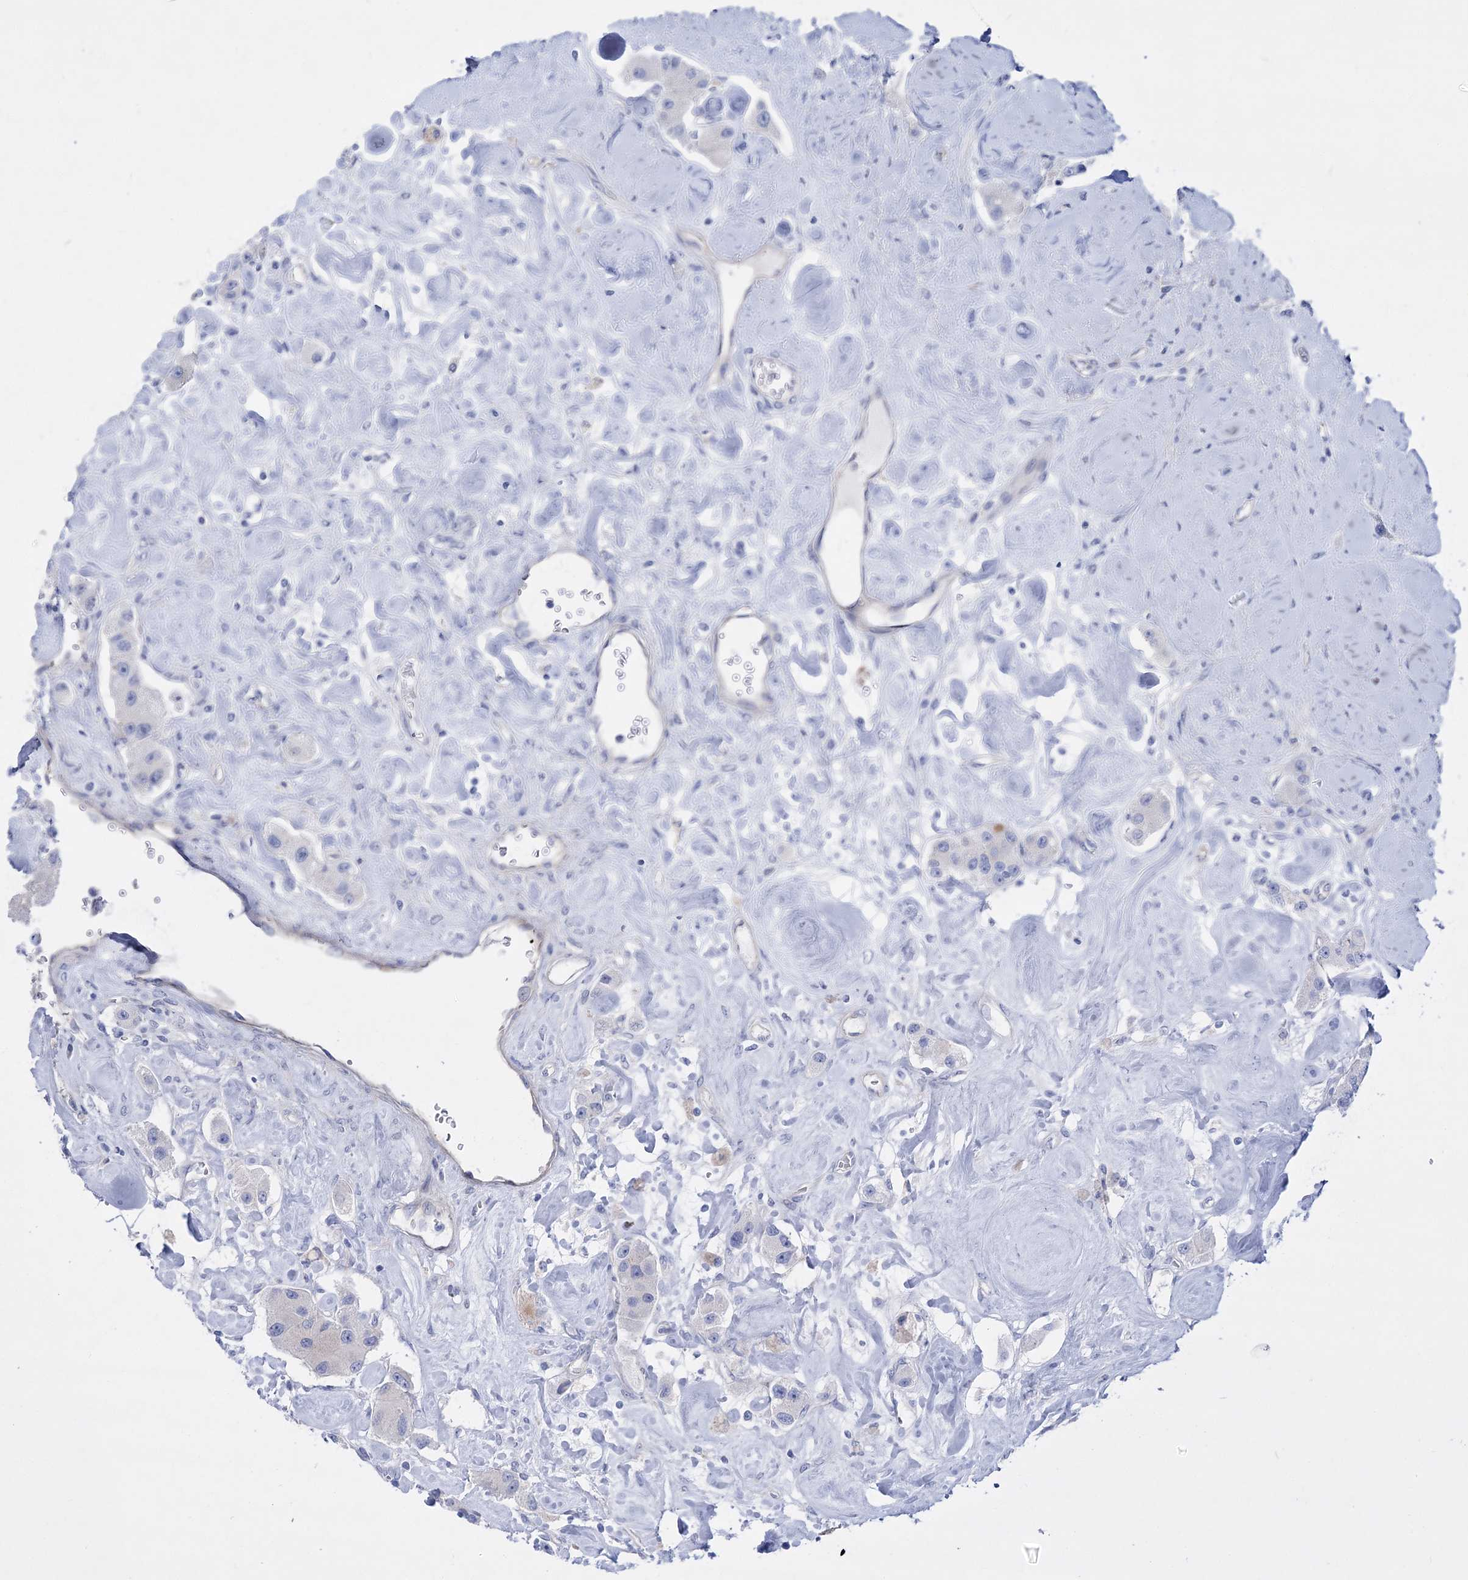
{"staining": {"intensity": "negative", "quantity": "none", "location": "none"}, "tissue": "carcinoid", "cell_type": "Tumor cells", "image_type": "cancer", "snomed": [{"axis": "morphology", "description": "Carcinoid, malignant, NOS"}, {"axis": "topography", "description": "Pancreas"}], "caption": "Micrograph shows no significant protein staining in tumor cells of carcinoid. (DAB immunohistochemistry (IHC), high magnification).", "gene": "LRRC34", "patient": {"sex": "male", "age": 41}}